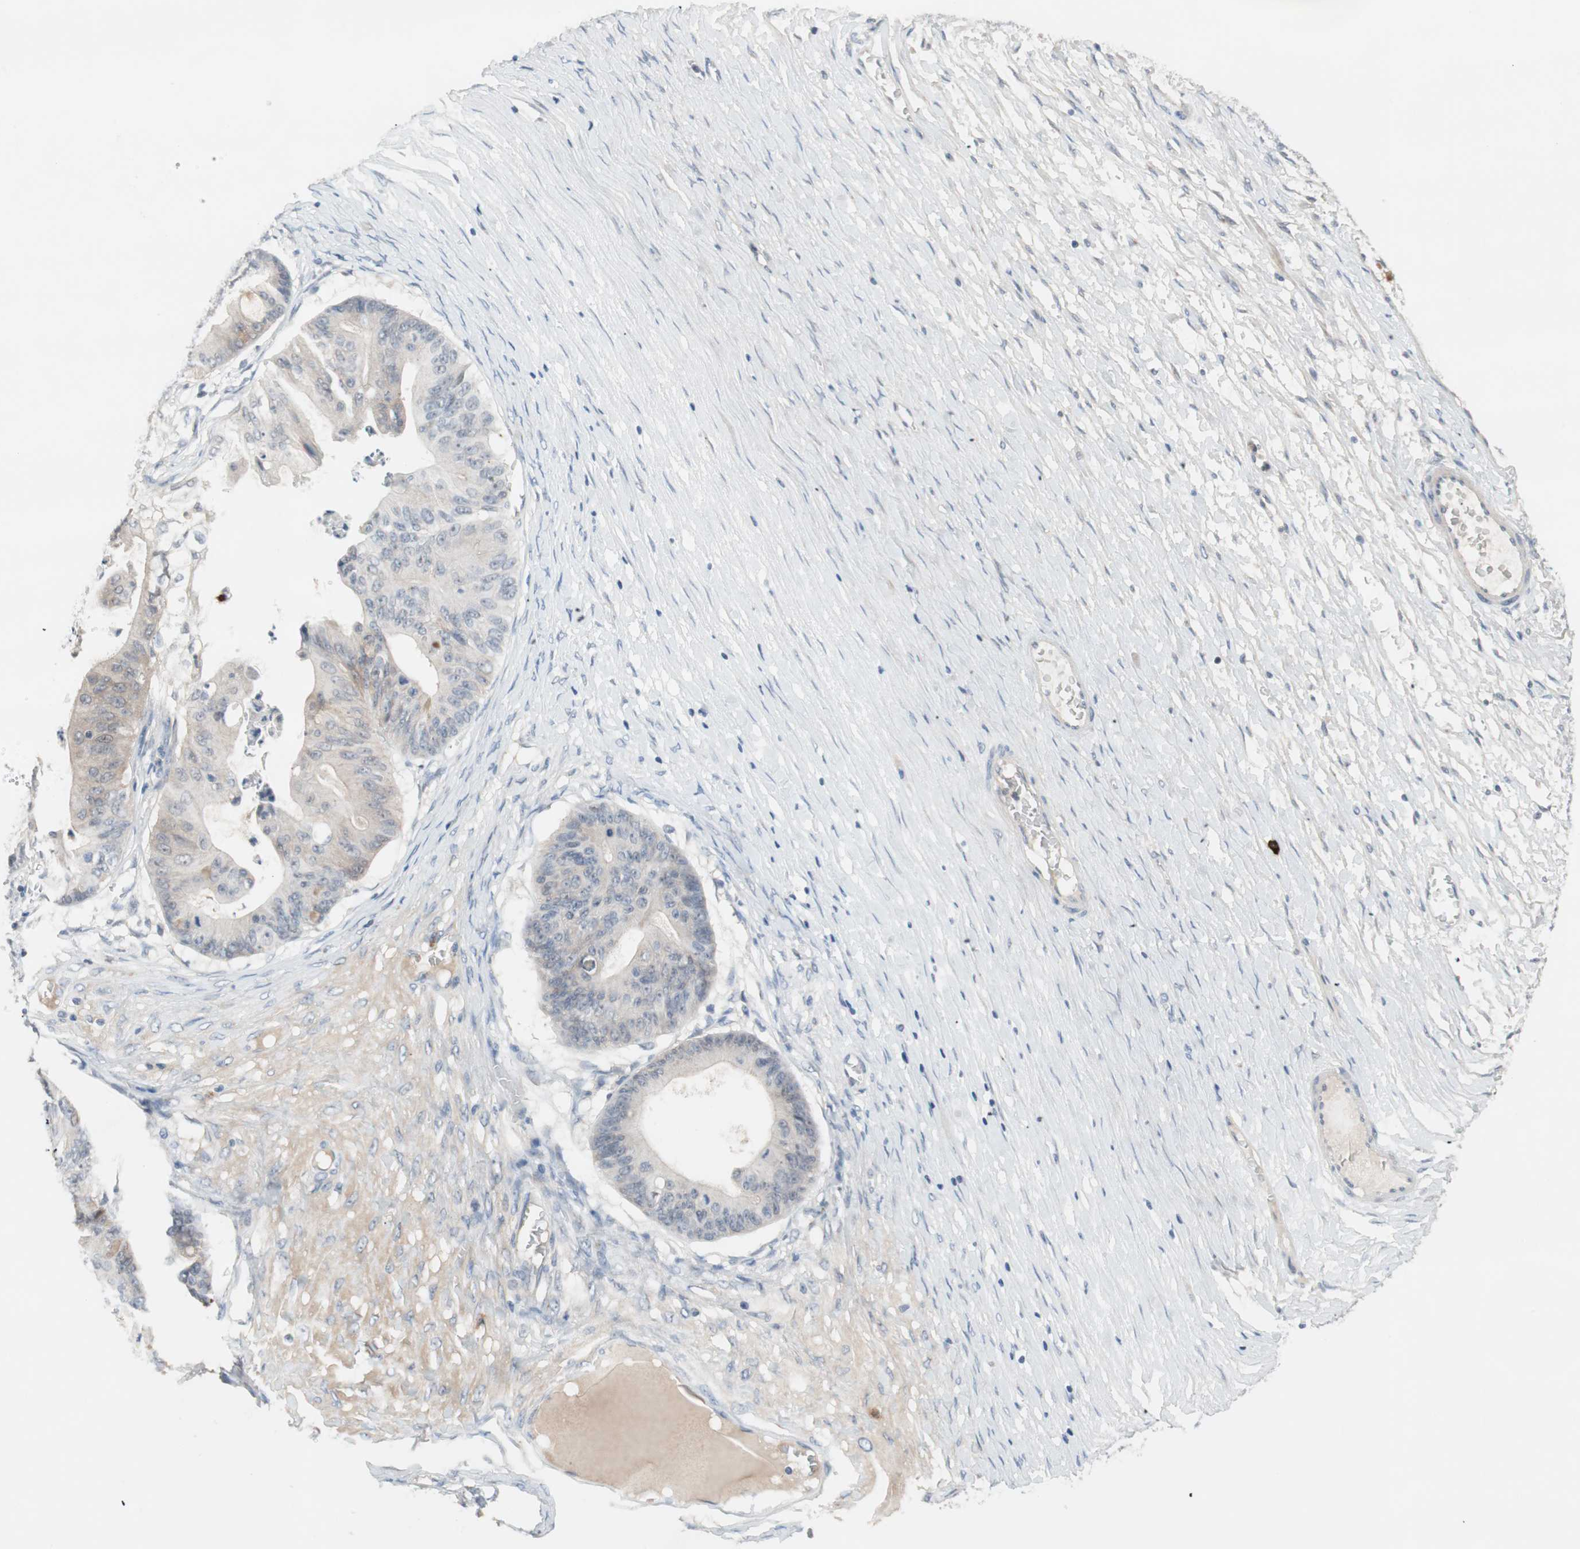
{"staining": {"intensity": "weak", "quantity": "25%-75%", "location": "cytoplasmic/membranous"}, "tissue": "ovarian cancer", "cell_type": "Tumor cells", "image_type": "cancer", "snomed": [{"axis": "morphology", "description": "Cystadenocarcinoma, mucinous, NOS"}, {"axis": "topography", "description": "Ovary"}], "caption": "Ovarian cancer (mucinous cystadenocarcinoma) was stained to show a protein in brown. There is low levels of weak cytoplasmic/membranous positivity in about 25%-75% of tumor cells.", "gene": "PDZK1", "patient": {"sex": "female", "age": 37}}